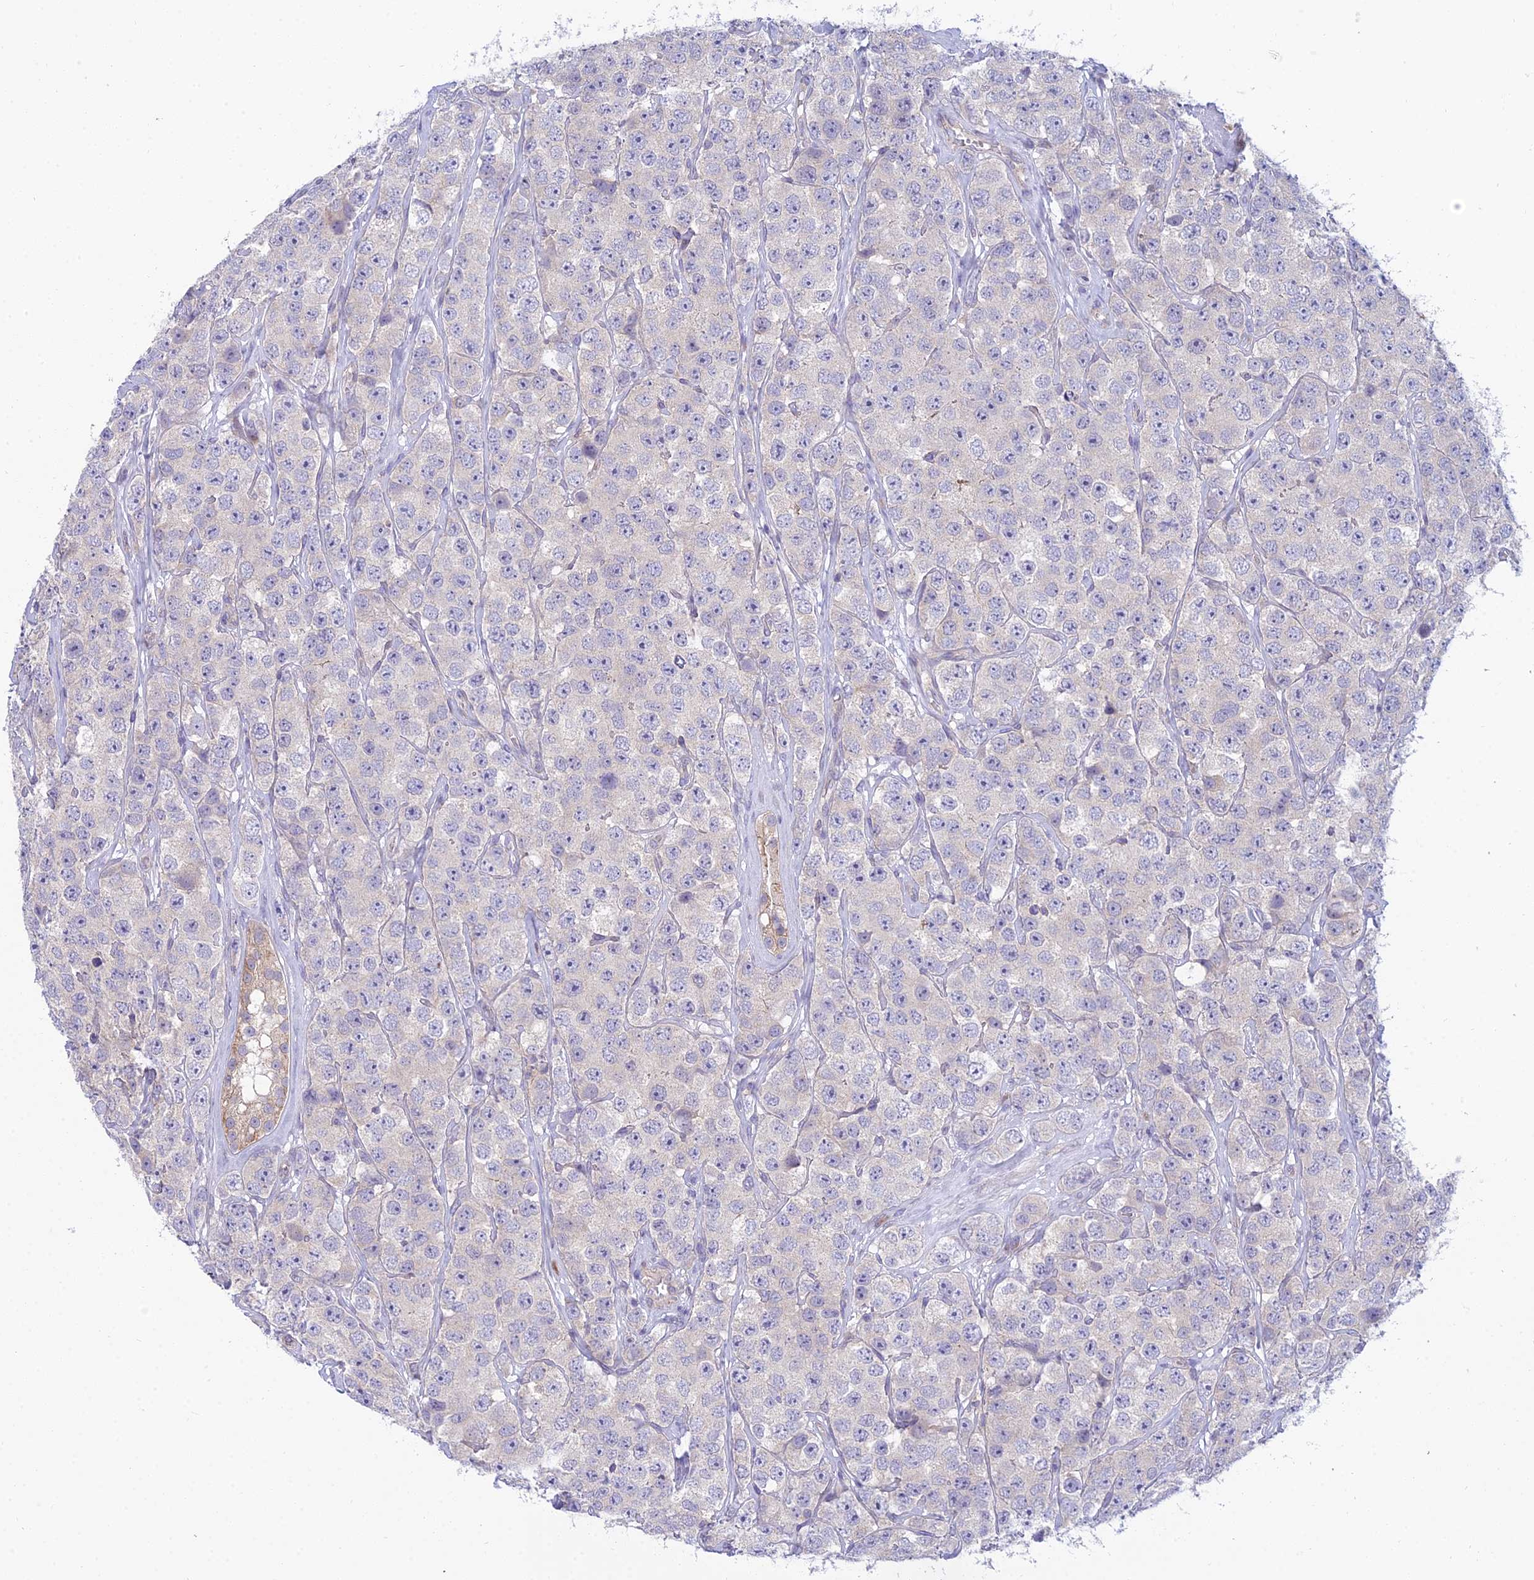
{"staining": {"intensity": "negative", "quantity": "none", "location": "none"}, "tissue": "testis cancer", "cell_type": "Tumor cells", "image_type": "cancer", "snomed": [{"axis": "morphology", "description": "Seminoma, NOS"}, {"axis": "topography", "description": "Testis"}], "caption": "Immunohistochemical staining of seminoma (testis) exhibits no significant positivity in tumor cells.", "gene": "DUS2", "patient": {"sex": "male", "age": 28}}